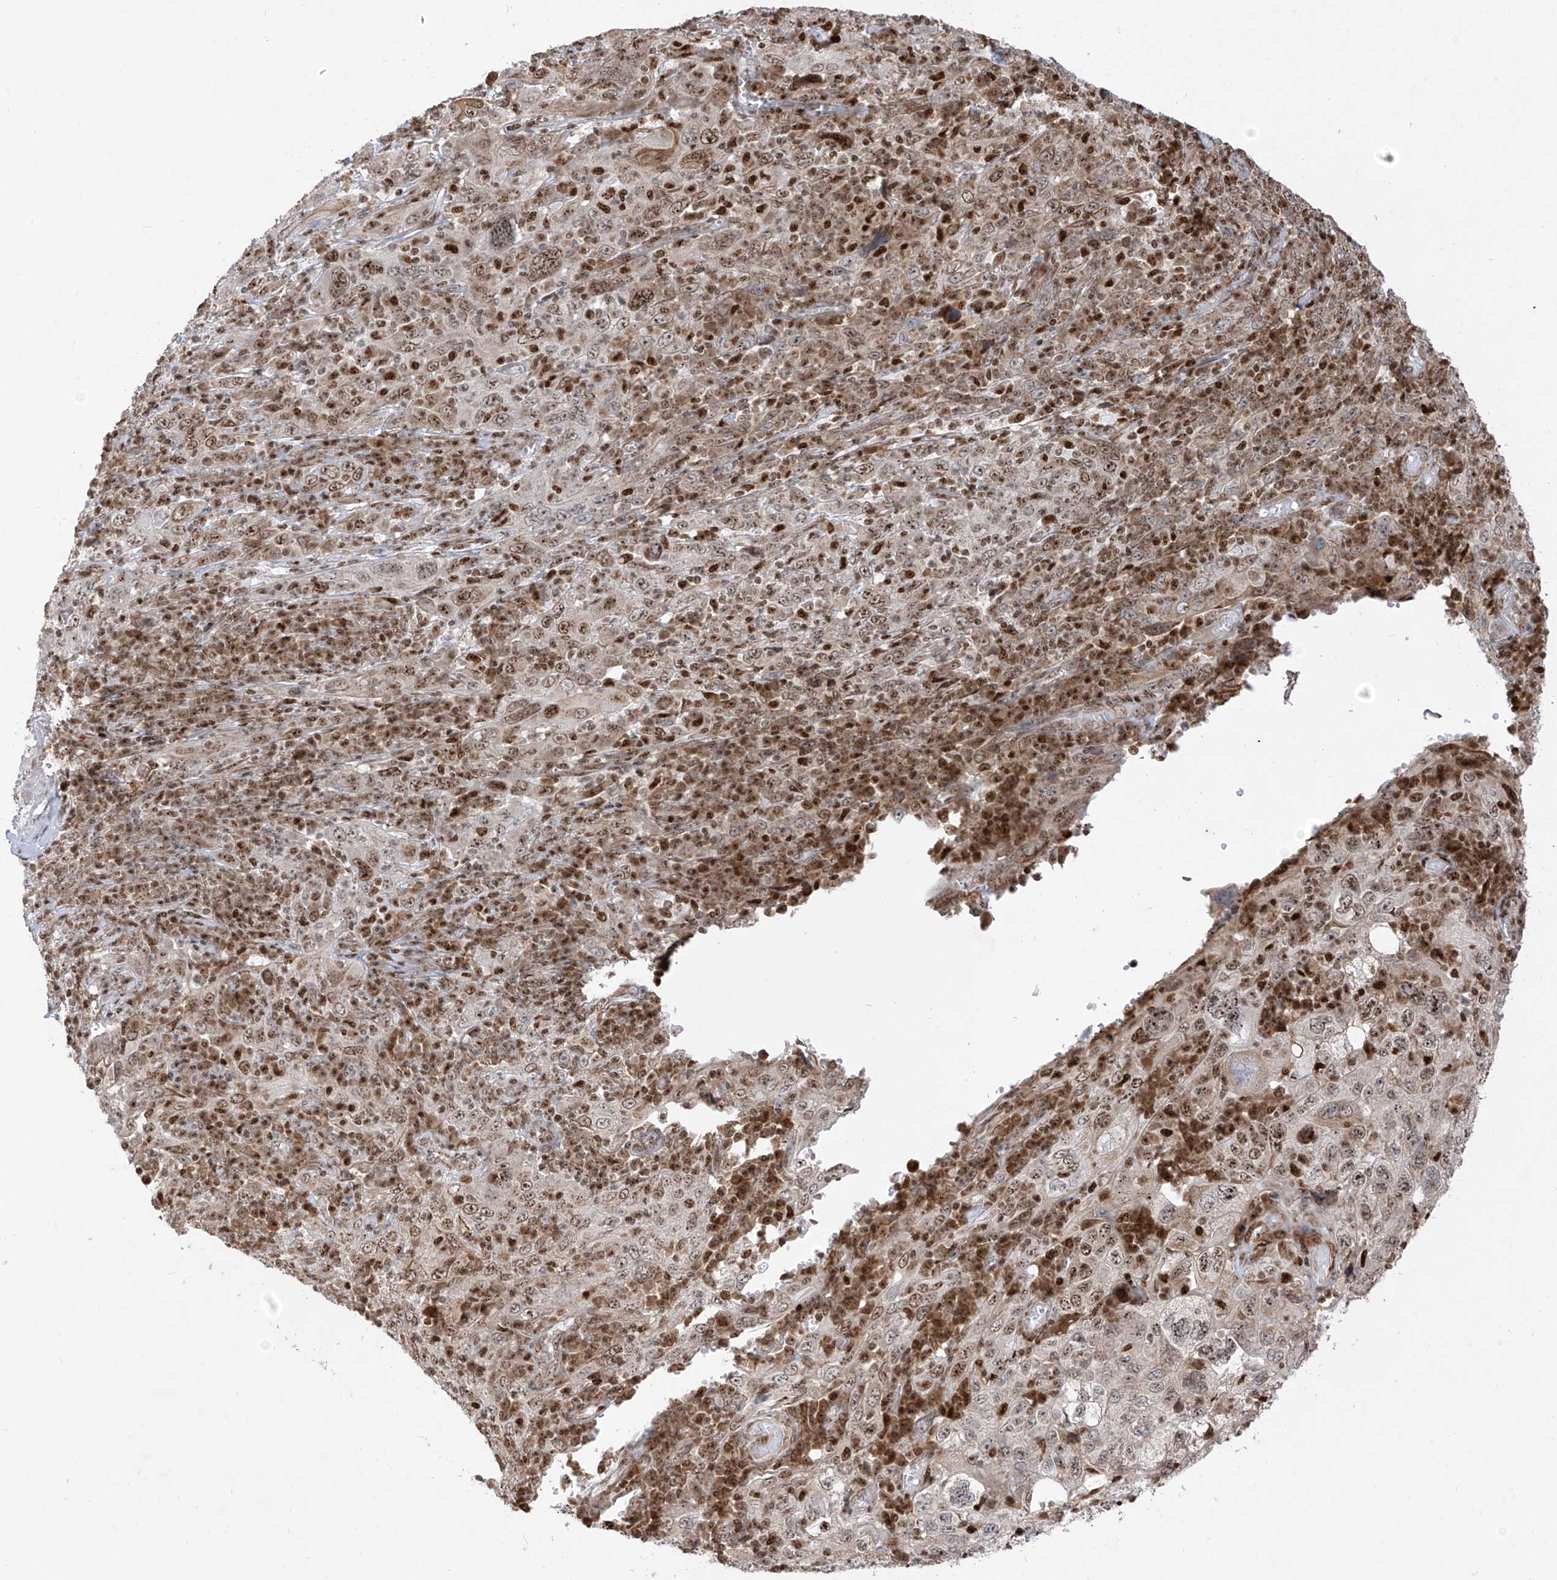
{"staining": {"intensity": "strong", "quantity": ">75%", "location": "cytoplasmic/membranous,nuclear"}, "tissue": "cervical cancer", "cell_type": "Tumor cells", "image_type": "cancer", "snomed": [{"axis": "morphology", "description": "Squamous cell carcinoma, NOS"}, {"axis": "topography", "description": "Cervix"}], "caption": "IHC (DAB (3,3'-diaminobenzidine)) staining of human squamous cell carcinoma (cervical) shows strong cytoplasmic/membranous and nuclear protein staining in about >75% of tumor cells.", "gene": "ZBTB8A", "patient": {"sex": "female", "age": 46}}